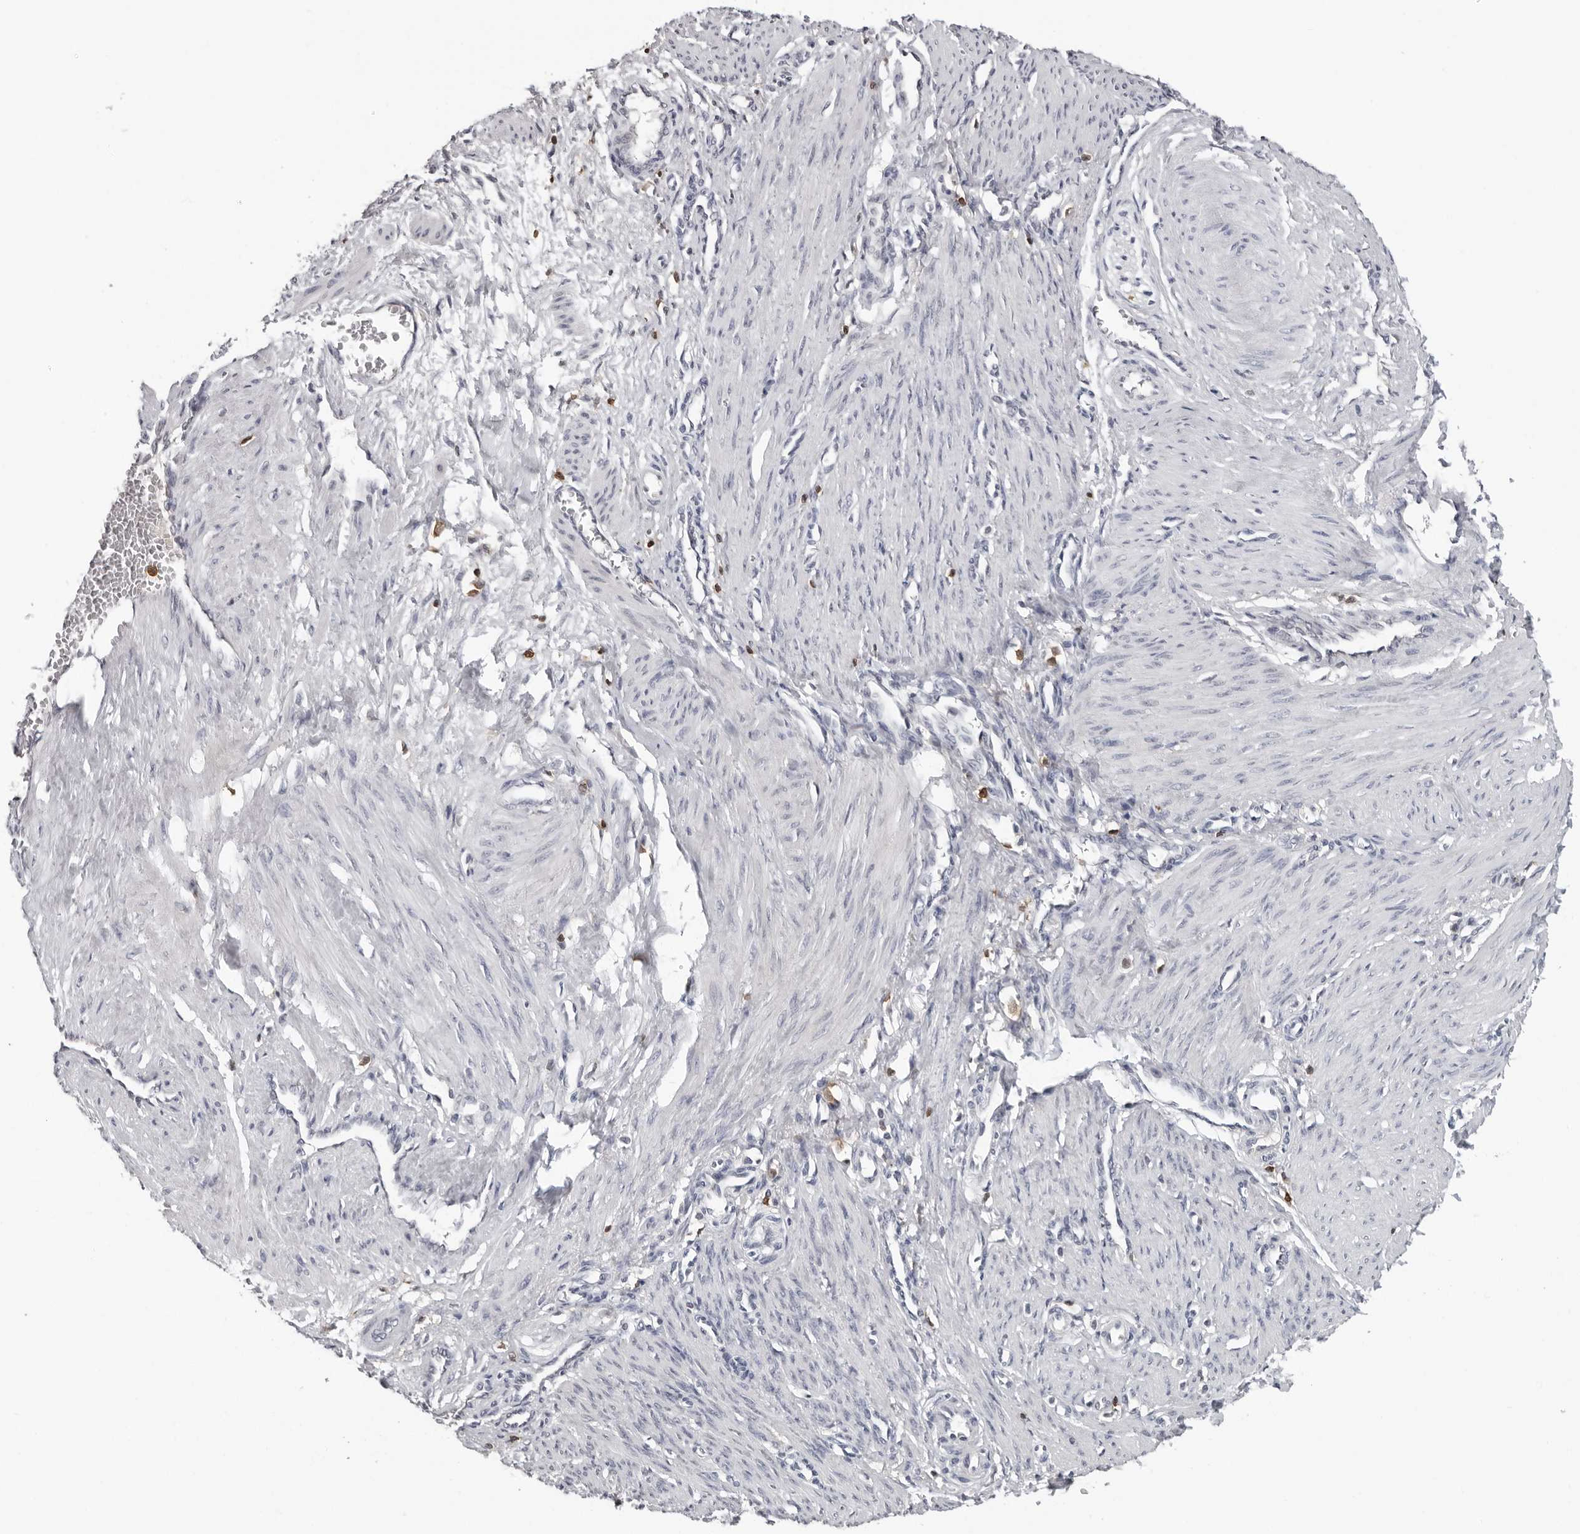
{"staining": {"intensity": "negative", "quantity": "none", "location": "none"}, "tissue": "smooth muscle", "cell_type": "Smooth muscle cells", "image_type": "normal", "snomed": [{"axis": "morphology", "description": "Normal tissue, NOS"}, {"axis": "topography", "description": "Endometrium"}], "caption": "There is no significant expression in smooth muscle cells of smooth muscle. (DAB immunohistochemistry visualized using brightfield microscopy, high magnification).", "gene": "HSPH1", "patient": {"sex": "female", "age": 33}}